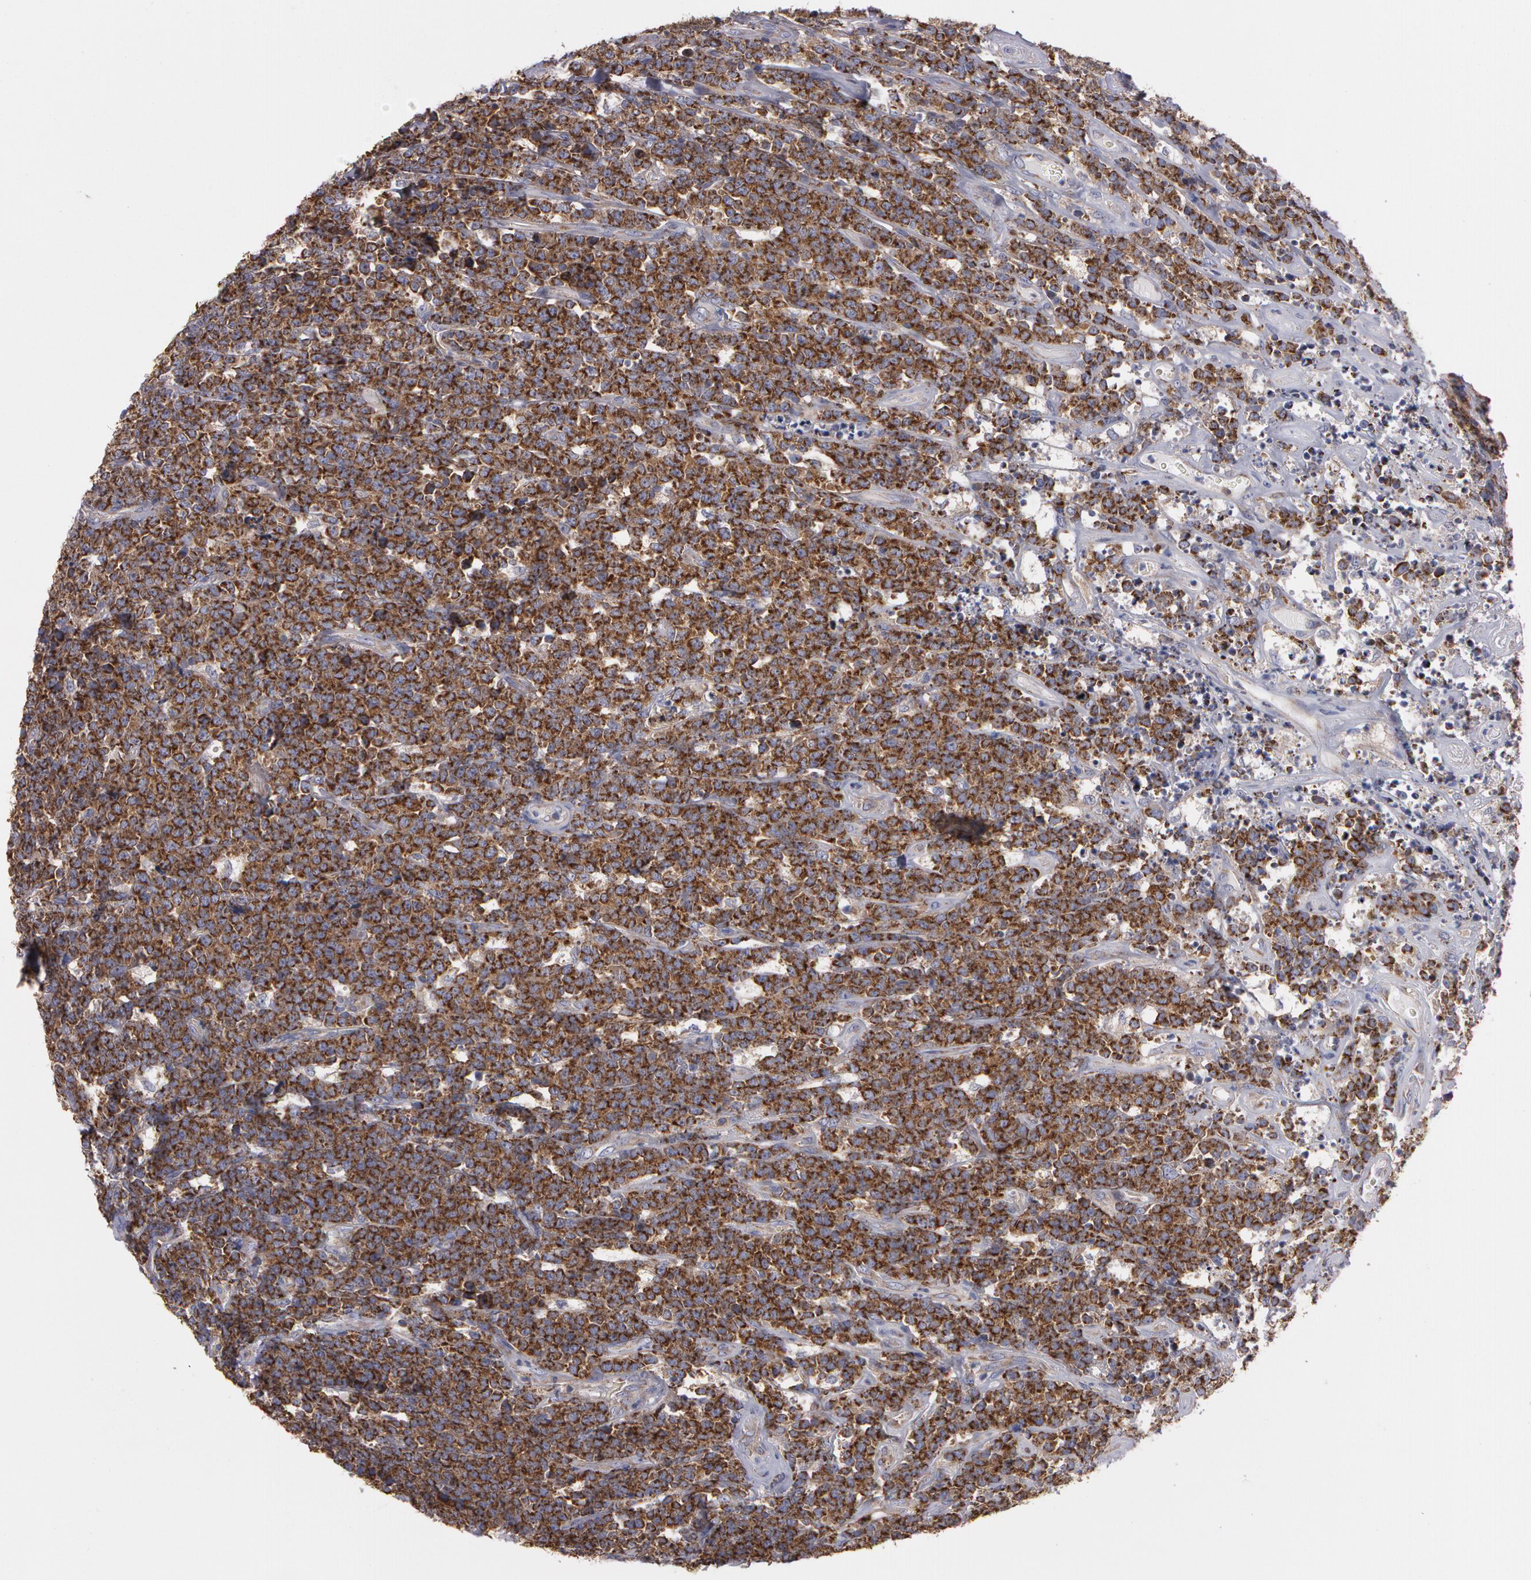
{"staining": {"intensity": "strong", "quantity": ">75%", "location": "cytoplasmic/membranous"}, "tissue": "lymphoma", "cell_type": "Tumor cells", "image_type": "cancer", "snomed": [{"axis": "morphology", "description": "Malignant lymphoma, non-Hodgkin's type, High grade"}, {"axis": "topography", "description": "Small intestine"}, {"axis": "topography", "description": "Colon"}], "caption": "Immunohistochemistry (IHC) (DAB (3,3'-diaminobenzidine)) staining of human malignant lymphoma, non-Hodgkin's type (high-grade) exhibits strong cytoplasmic/membranous protein staining in approximately >75% of tumor cells. Nuclei are stained in blue.", "gene": "NEK9", "patient": {"sex": "male", "age": 8}}